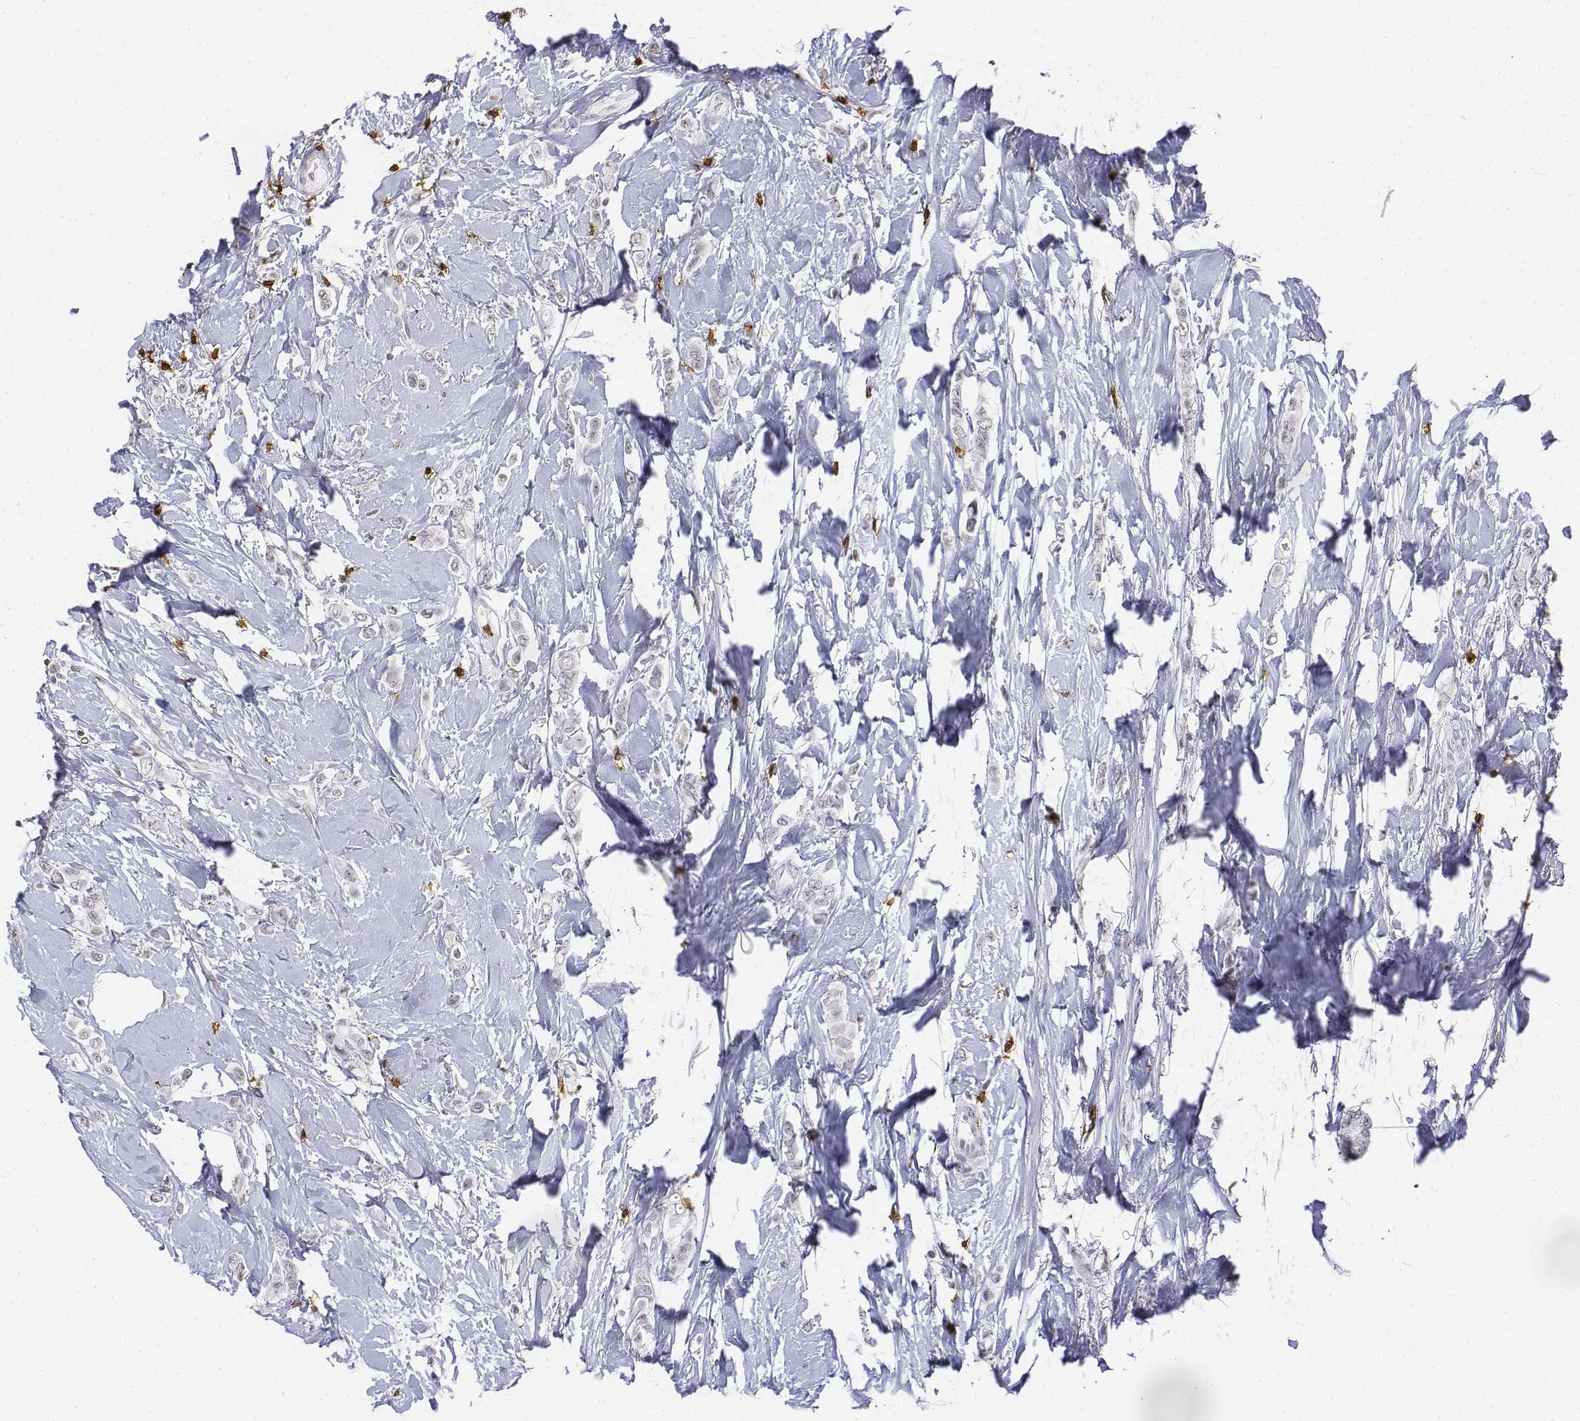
{"staining": {"intensity": "negative", "quantity": "none", "location": "none"}, "tissue": "breast cancer", "cell_type": "Tumor cells", "image_type": "cancer", "snomed": [{"axis": "morphology", "description": "Lobular carcinoma"}, {"axis": "topography", "description": "Breast"}], "caption": "The IHC histopathology image has no significant staining in tumor cells of lobular carcinoma (breast) tissue.", "gene": "CD3E", "patient": {"sex": "female", "age": 66}}